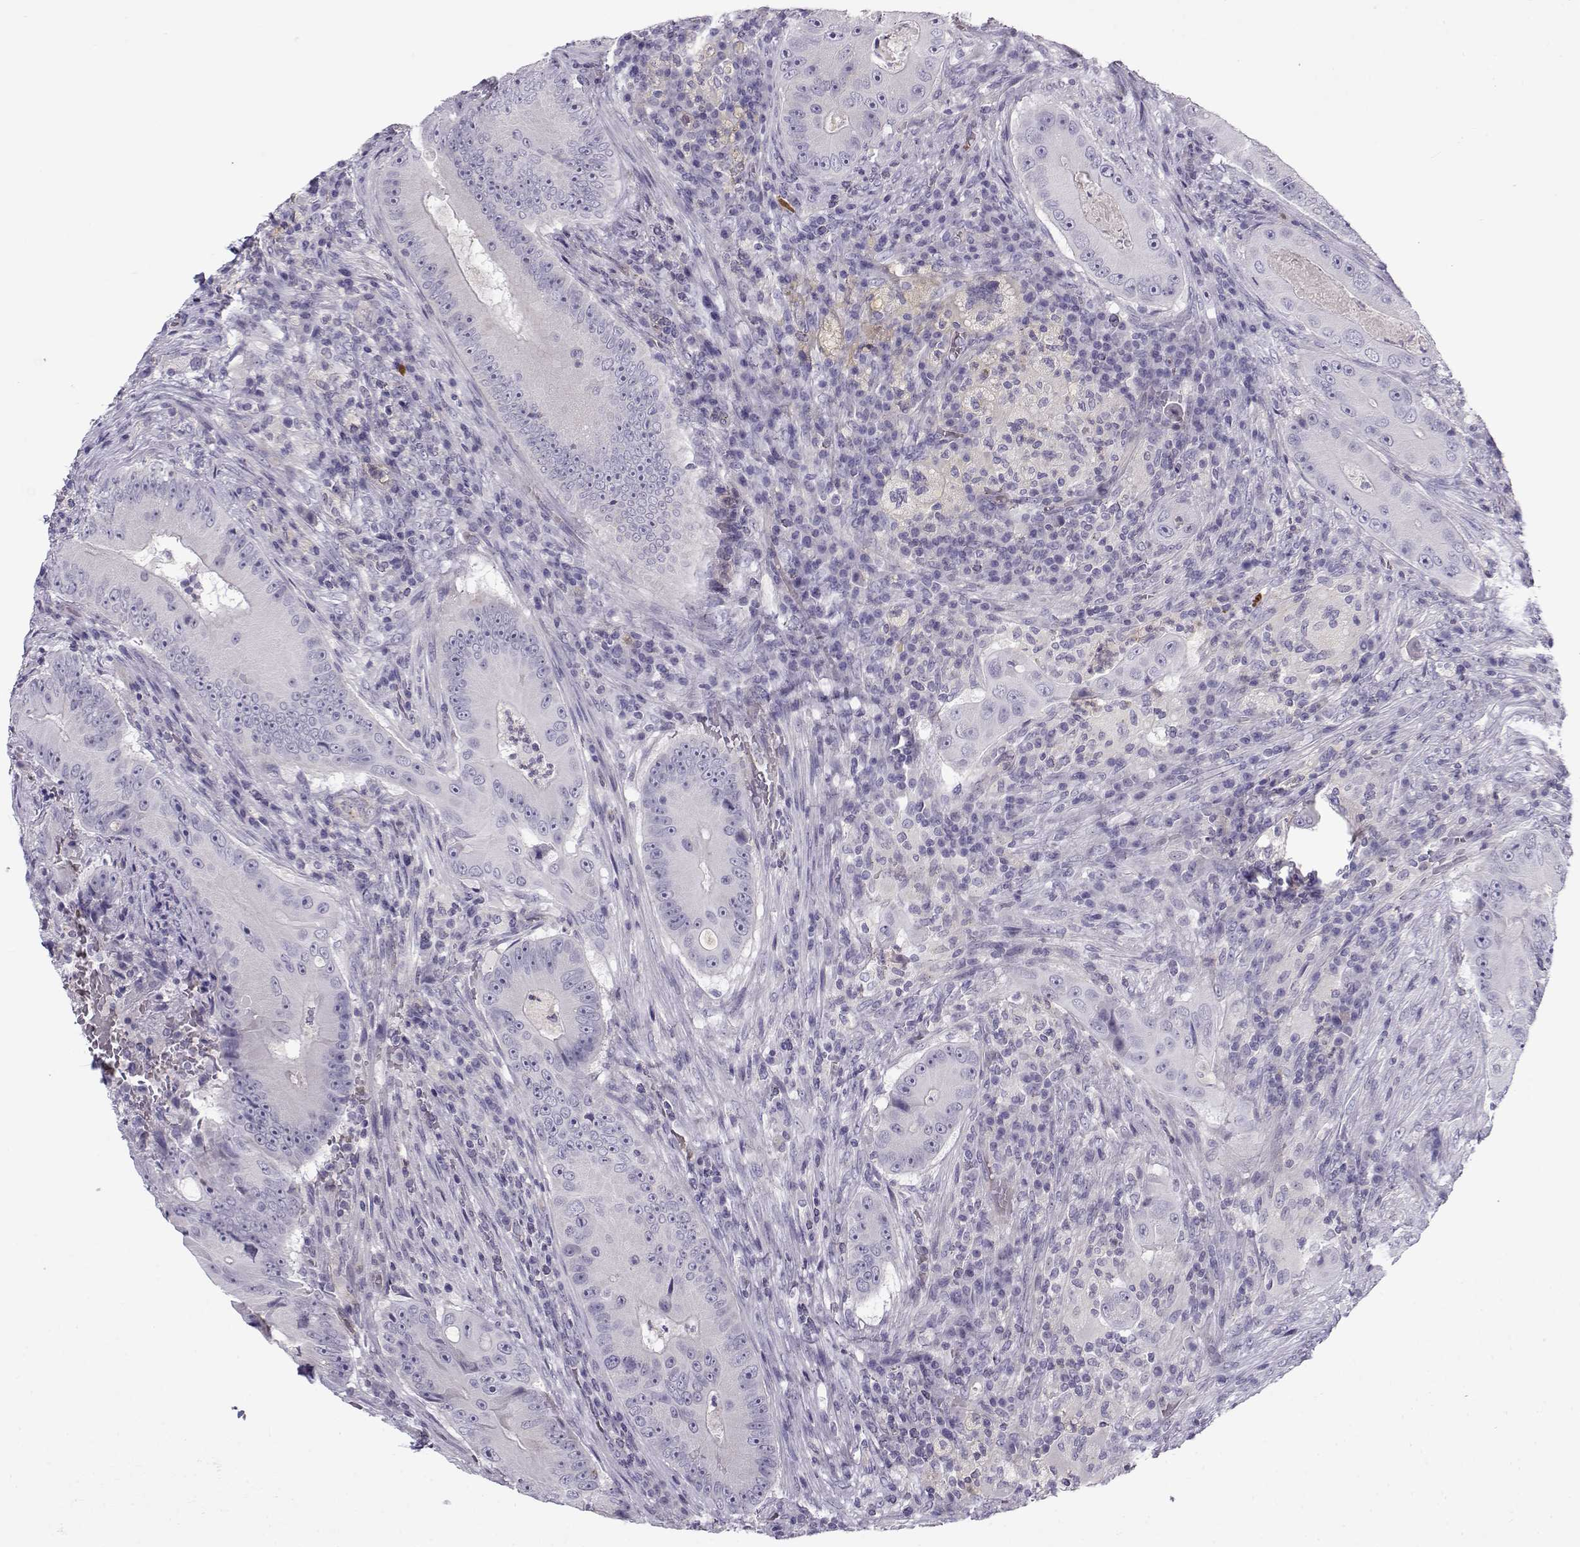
{"staining": {"intensity": "negative", "quantity": "none", "location": "none"}, "tissue": "colorectal cancer", "cell_type": "Tumor cells", "image_type": "cancer", "snomed": [{"axis": "morphology", "description": "Adenocarcinoma, NOS"}, {"axis": "topography", "description": "Colon"}], "caption": "The IHC histopathology image has no significant staining in tumor cells of colorectal cancer (adenocarcinoma) tissue.", "gene": "MYO1A", "patient": {"sex": "female", "age": 86}}